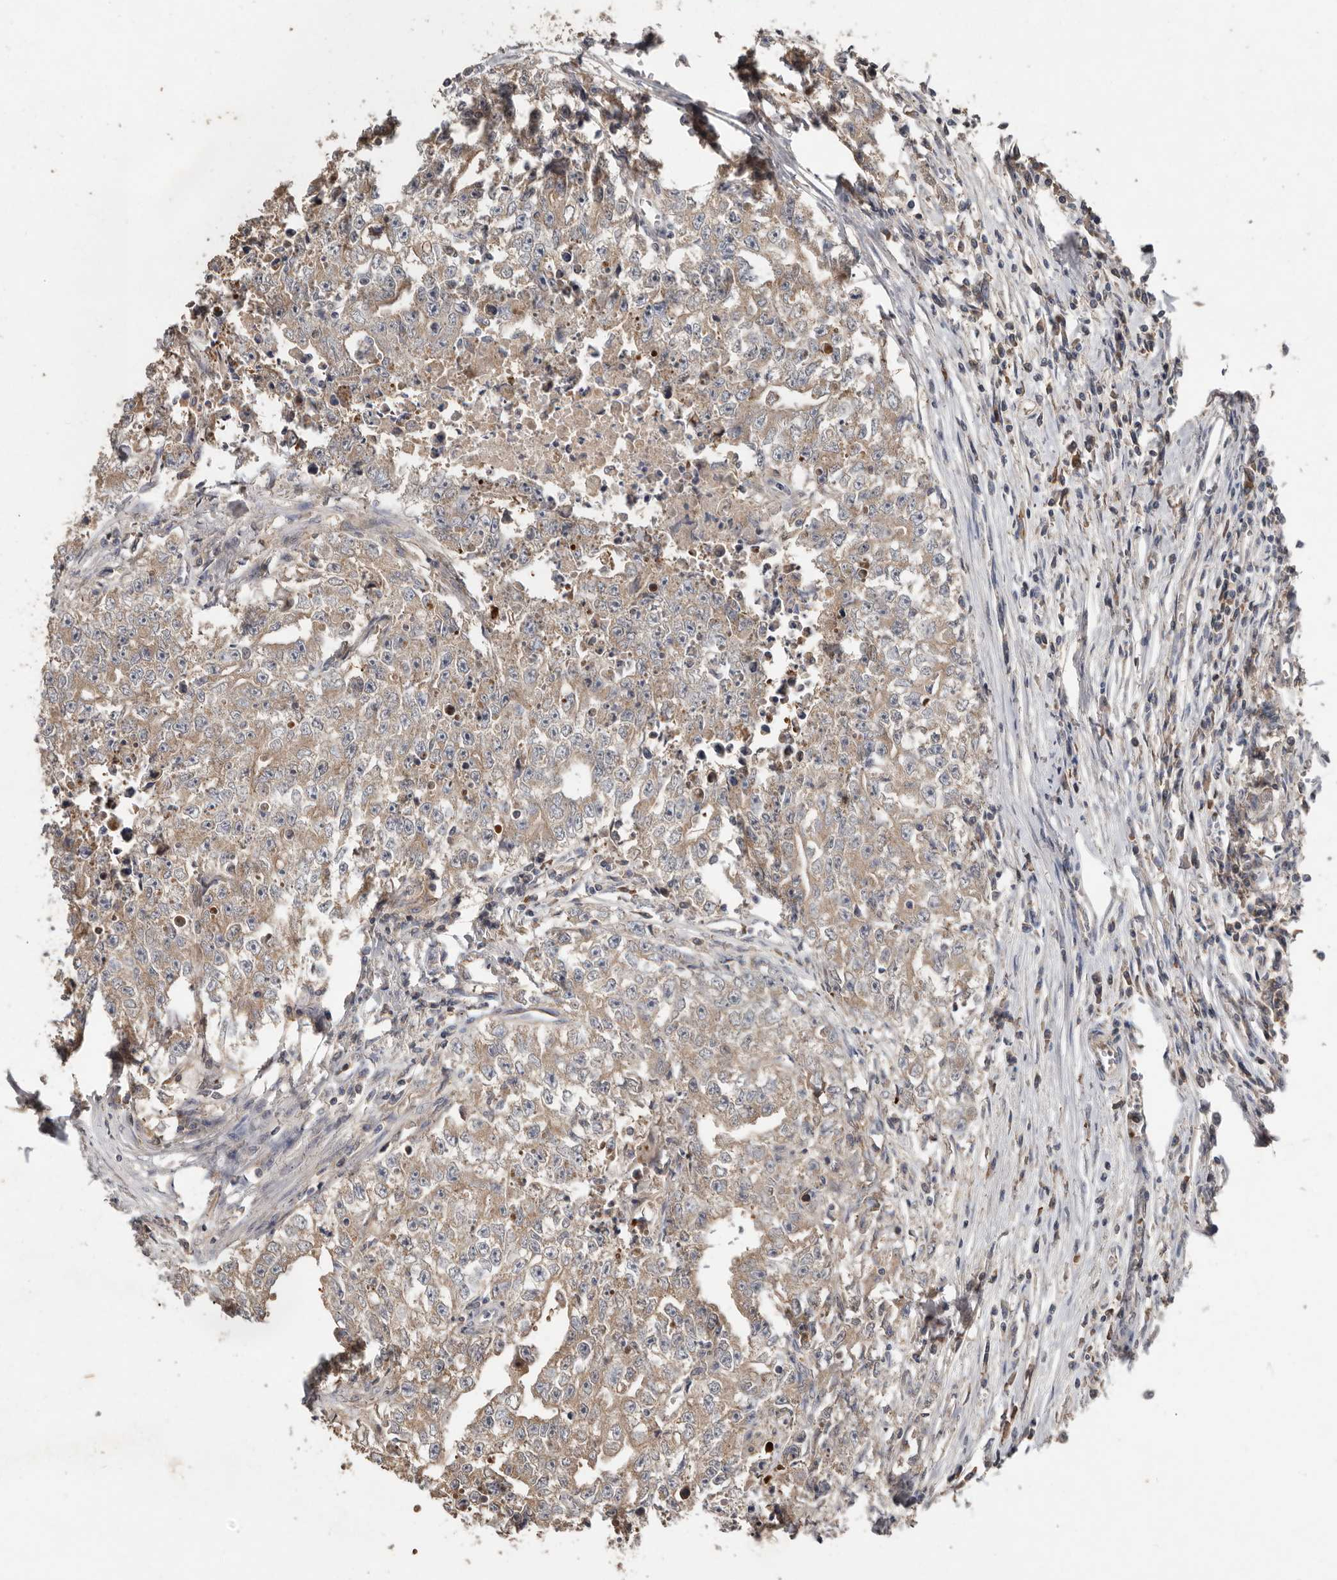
{"staining": {"intensity": "weak", "quantity": ">75%", "location": "cytoplasmic/membranous"}, "tissue": "testis cancer", "cell_type": "Tumor cells", "image_type": "cancer", "snomed": [{"axis": "morphology", "description": "Seminoma, NOS"}, {"axis": "morphology", "description": "Carcinoma, Embryonal, NOS"}, {"axis": "topography", "description": "Testis"}], "caption": "Human testis cancer (embryonal carcinoma) stained with a brown dye reveals weak cytoplasmic/membranous positive expression in approximately >75% of tumor cells.", "gene": "KIF26B", "patient": {"sex": "male", "age": 43}}